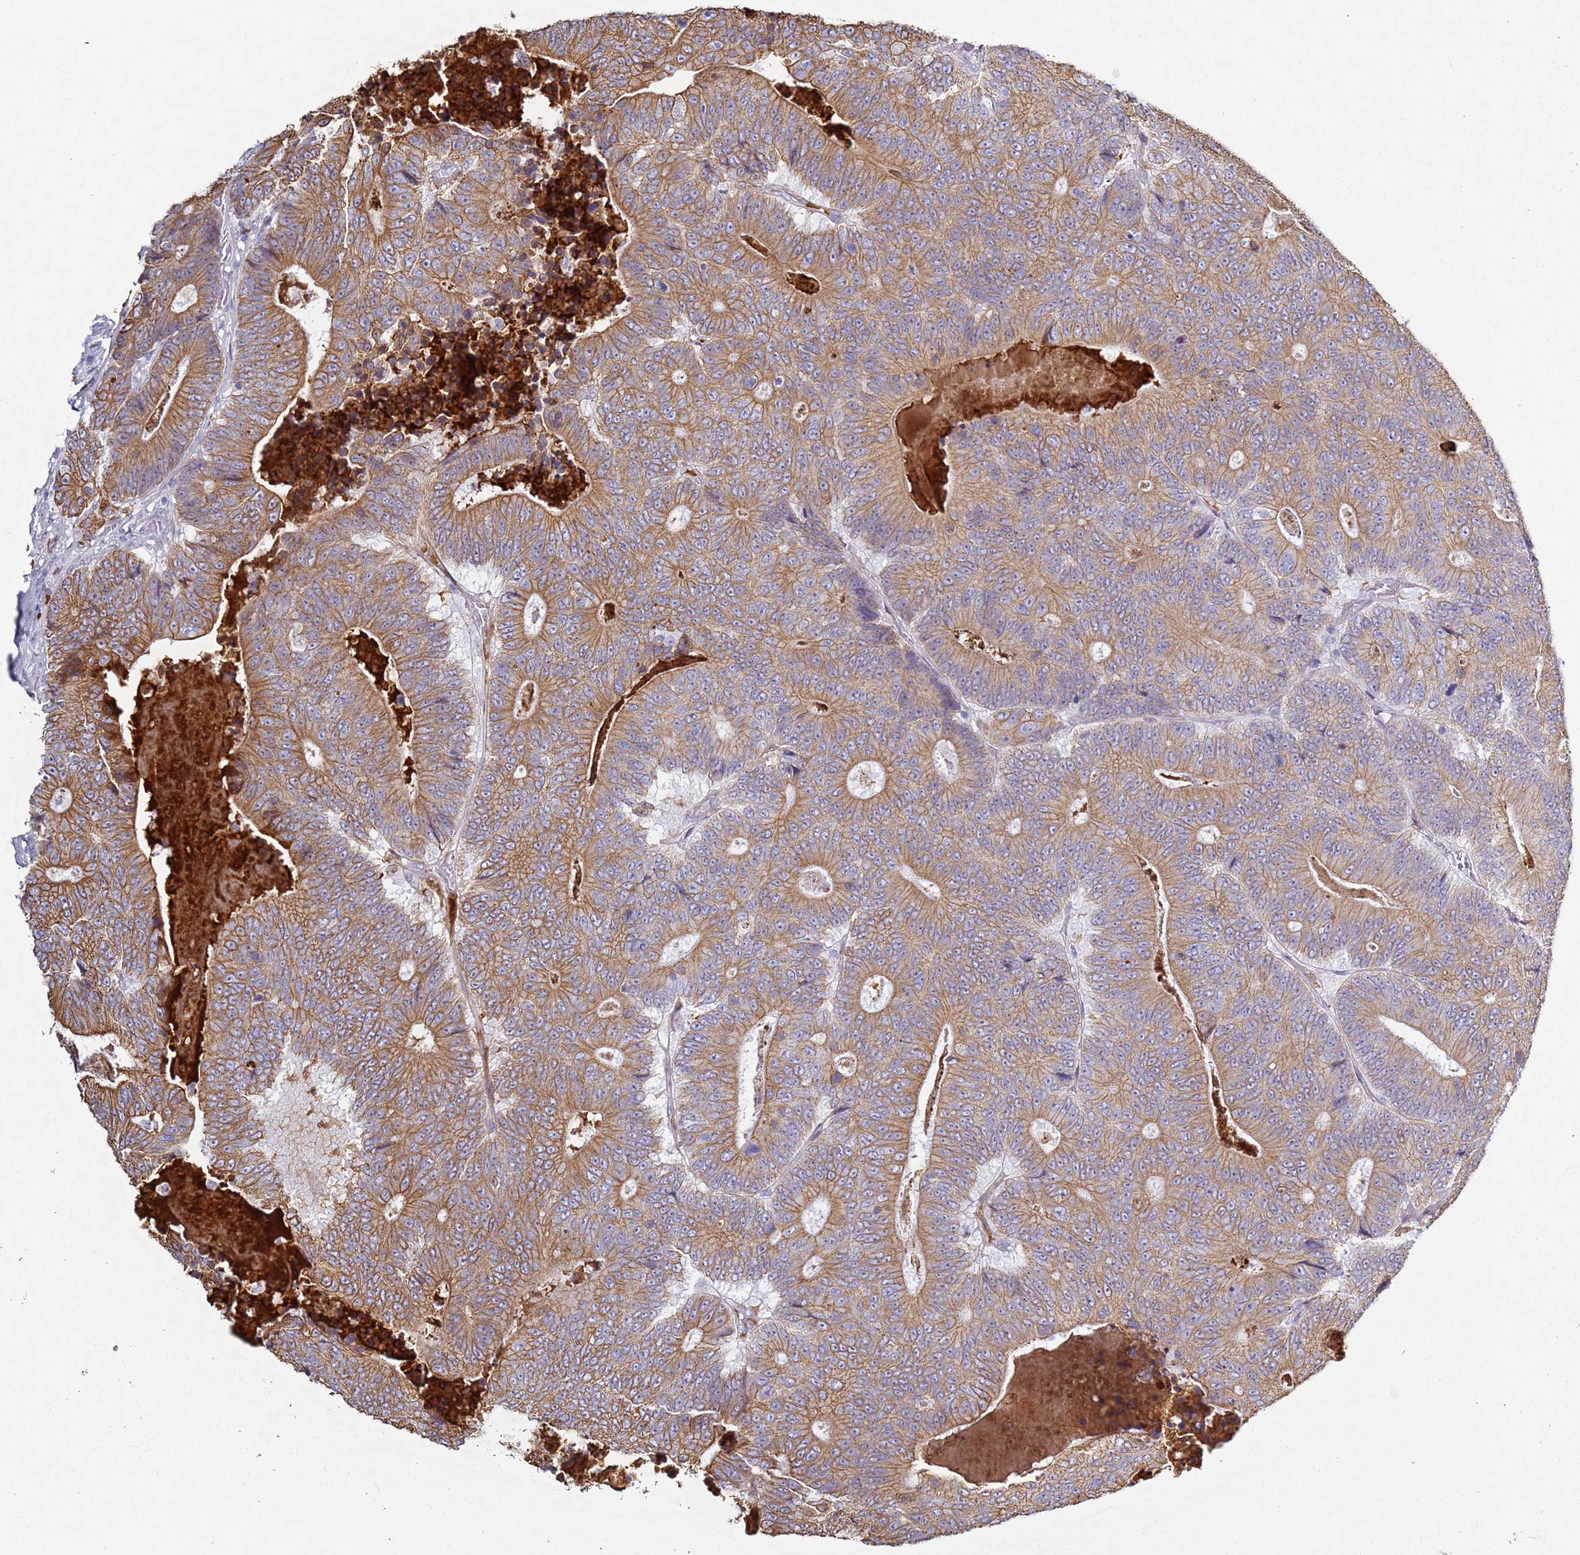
{"staining": {"intensity": "moderate", "quantity": ">75%", "location": "cytoplasmic/membranous"}, "tissue": "colorectal cancer", "cell_type": "Tumor cells", "image_type": "cancer", "snomed": [{"axis": "morphology", "description": "Adenocarcinoma, NOS"}, {"axis": "topography", "description": "Colon"}], "caption": "Immunohistochemistry photomicrograph of colorectal cancer (adenocarcinoma) stained for a protein (brown), which exhibits medium levels of moderate cytoplasmic/membranous staining in about >75% of tumor cells.", "gene": "NPAP1", "patient": {"sex": "male", "age": 83}}